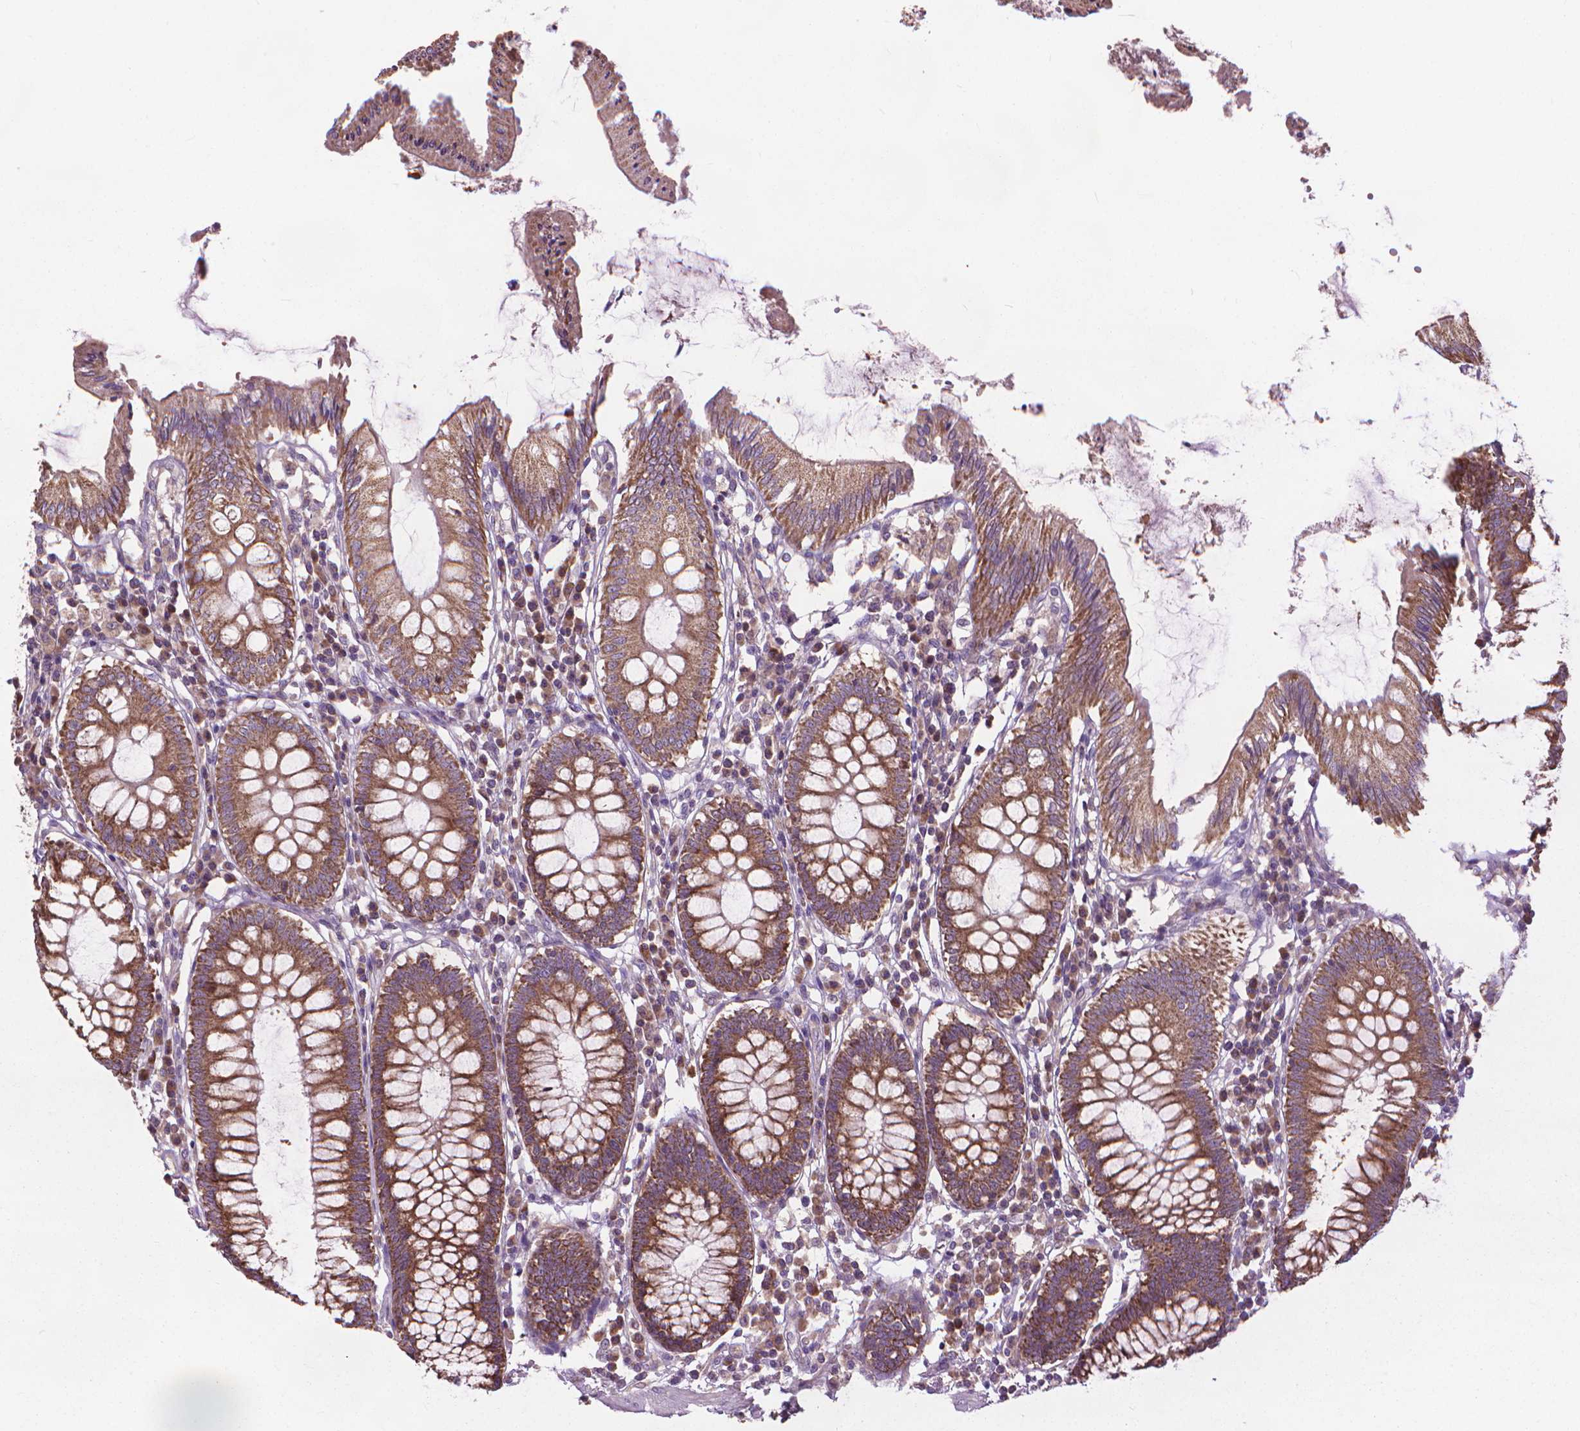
{"staining": {"intensity": "weak", "quantity": ">75%", "location": "cytoplasmic/membranous"}, "tissue": "colon", "cell_type": "Endothelial cells", "image_type": "normal", "snomed": [{"axis": "morphology", "description": "Normal tissue, NOS"}, {"axis": "morphology", "description": "Adenocarcinoma, NOS"}, {"axis": "topography", "description": "Colon"}], "caption": "Colon stained with DAB (3,3'-diaminobenzidine) immunohistochemistry (IHC) demonstrates low levels of weak cytoplasmic/membranous positivity in approximately >75% of endothelial cells.", "gene": "NUDT1", "patient": {"sex": "male", "age": 83}}